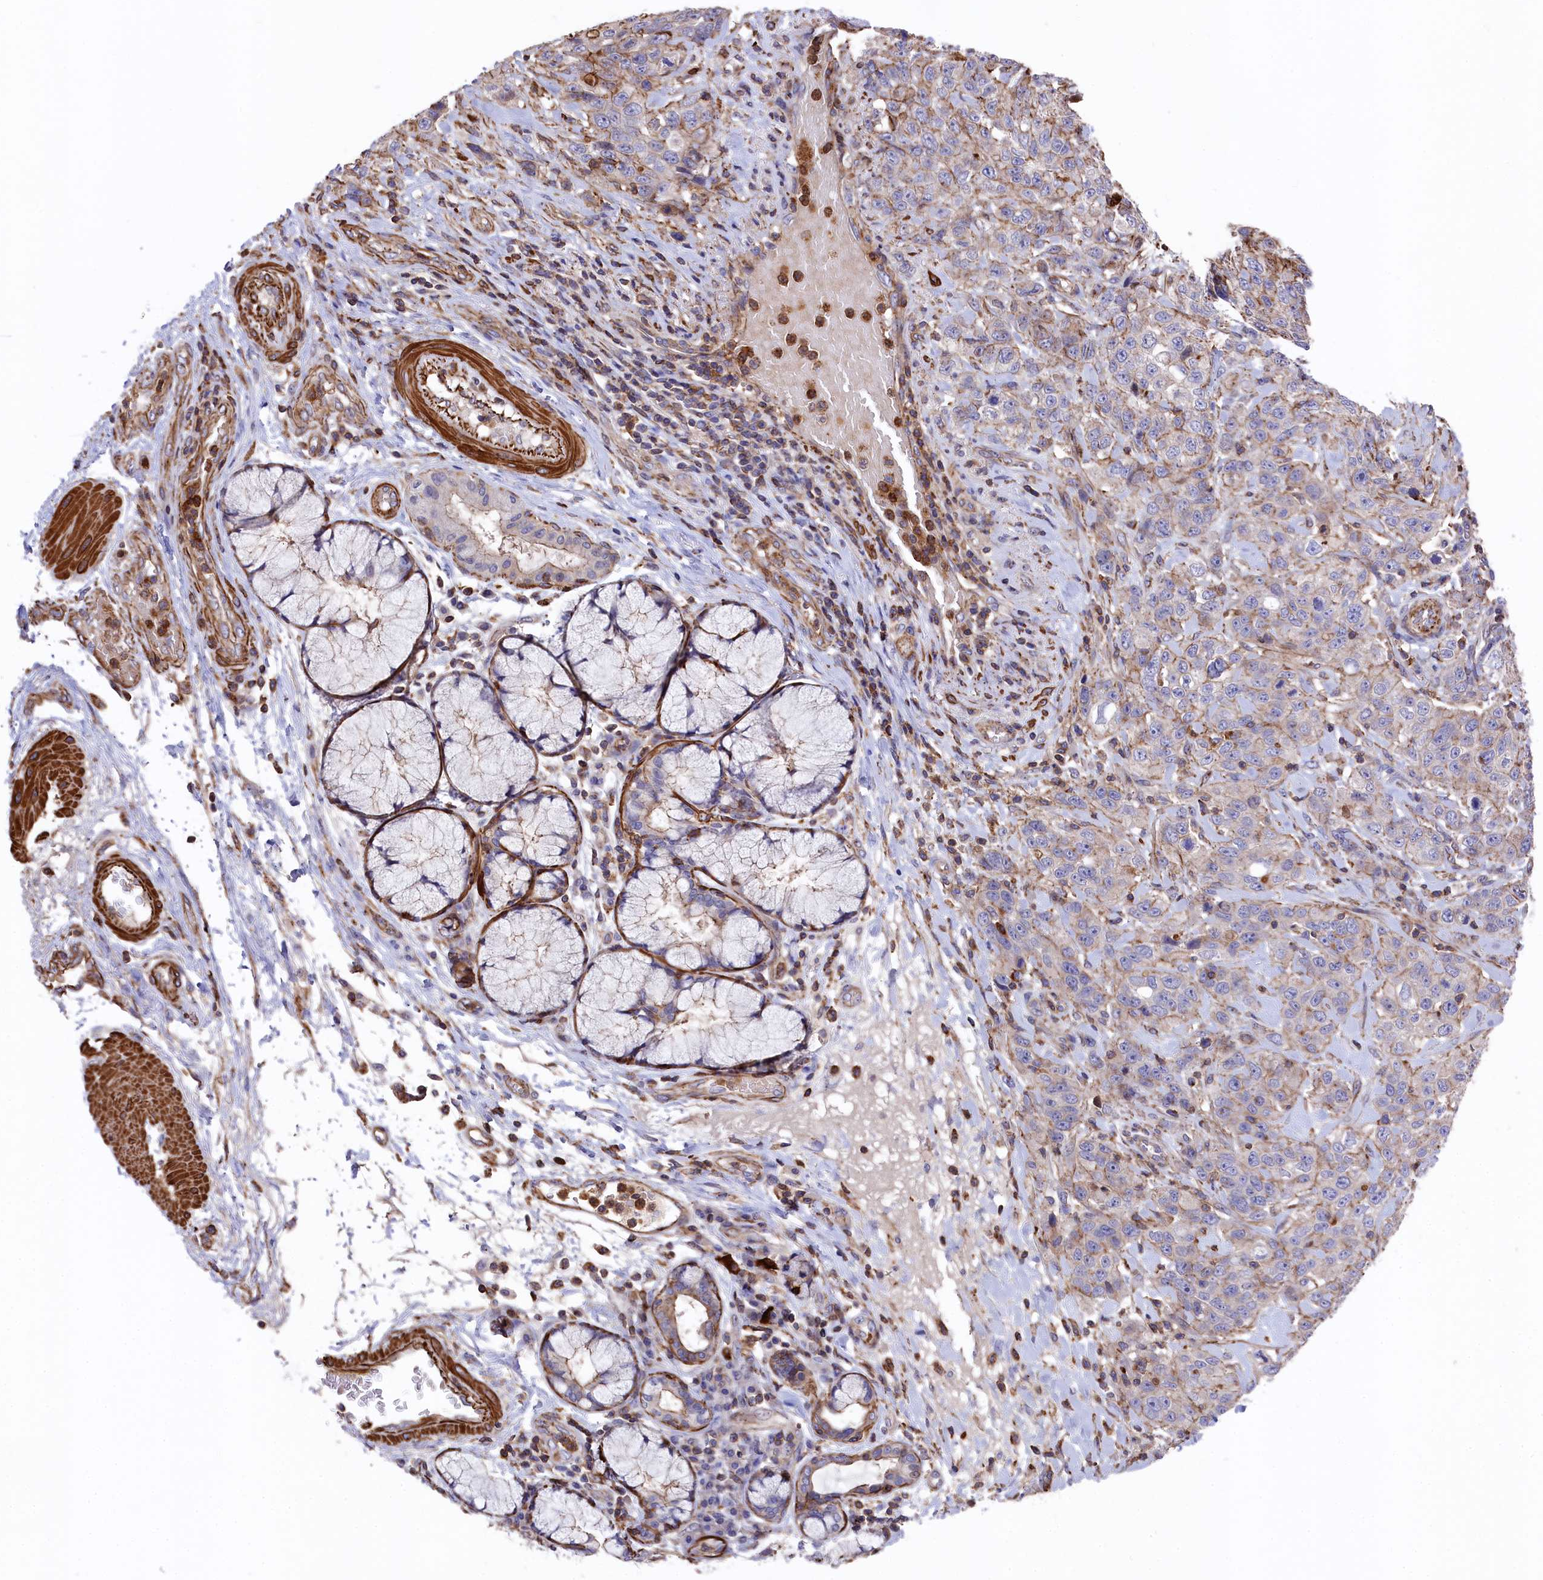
{"staining": {"intensity": "weak", "quantity": "25%-75%", "location": "cytoplasmic/membranous"}, "tissue": "stomach cancer", "cell_type": "Tumor cells", "image_type": "cancer", "snomed": [{"axis": "morphology", "description": "Adenocarcinoma, NOS"}, {"axis": "topography", "description": "Stomach"}], "caption": "Tumor cells display low levels of weak cytoplasmic/membranous expression in about 25%-75% of cells in human stomach cancer (adenocarcinoma).", "gene": "RAPSN", "patient": {"sex": "male", "age": 48}}